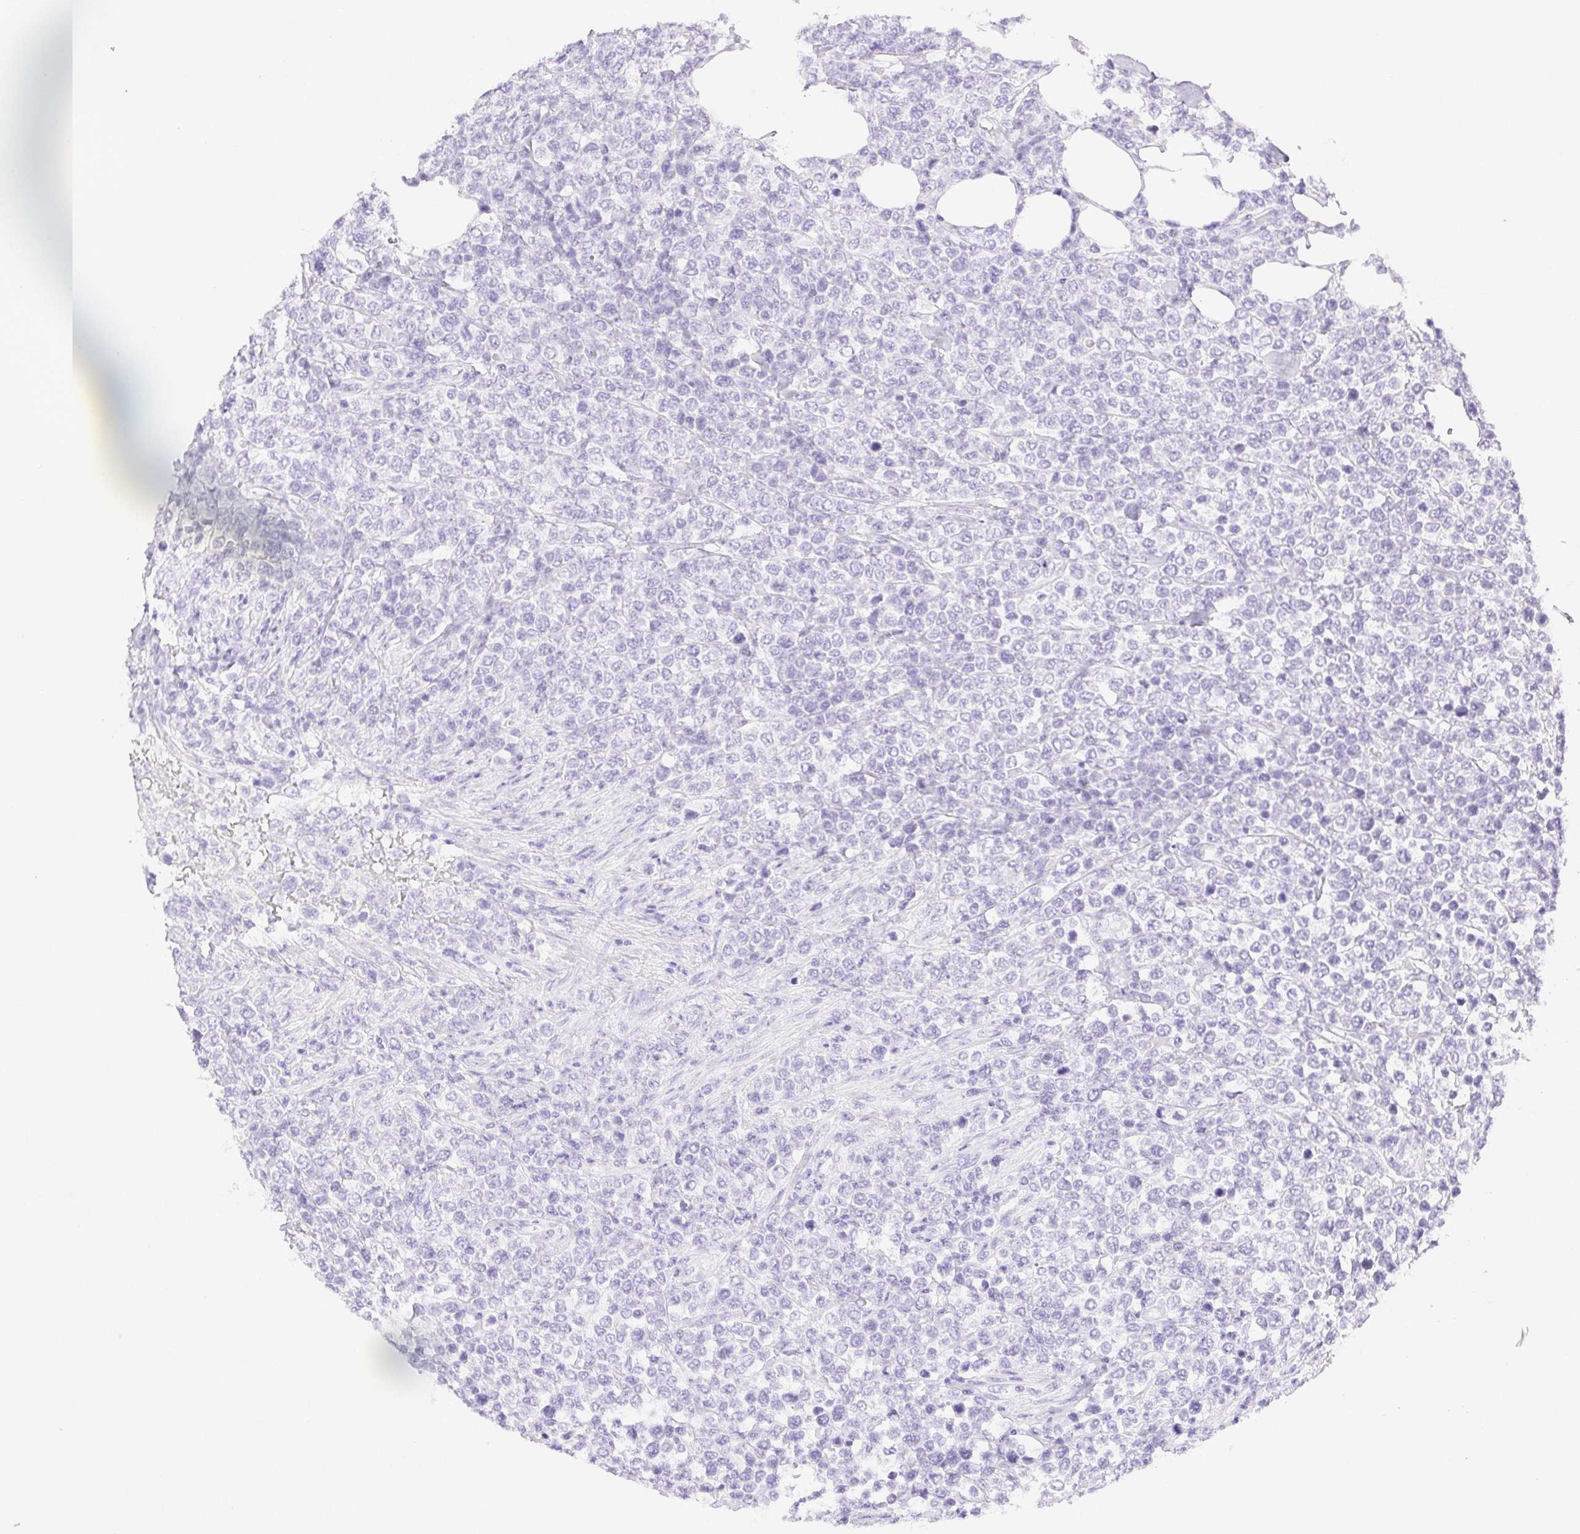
{"staining": {"intensity": "negative", "quantity": "none", "location": "none"}, "tissue": "lymphoma", "cell_type": "Tumor cells", "image_type": "cancer", "snomed": [{"axis": "morphology", "description": "Malignant lymphoma, non-Hodgkin's type, High grade"}, {"axis": "topography", "description": "Soft tissue"}], "caption": "Protein analysis of lymphoma displays no significant positivity in tumor cells.", "gene": "SPACA4", "patient": {"sex": "female", "age": 56}}